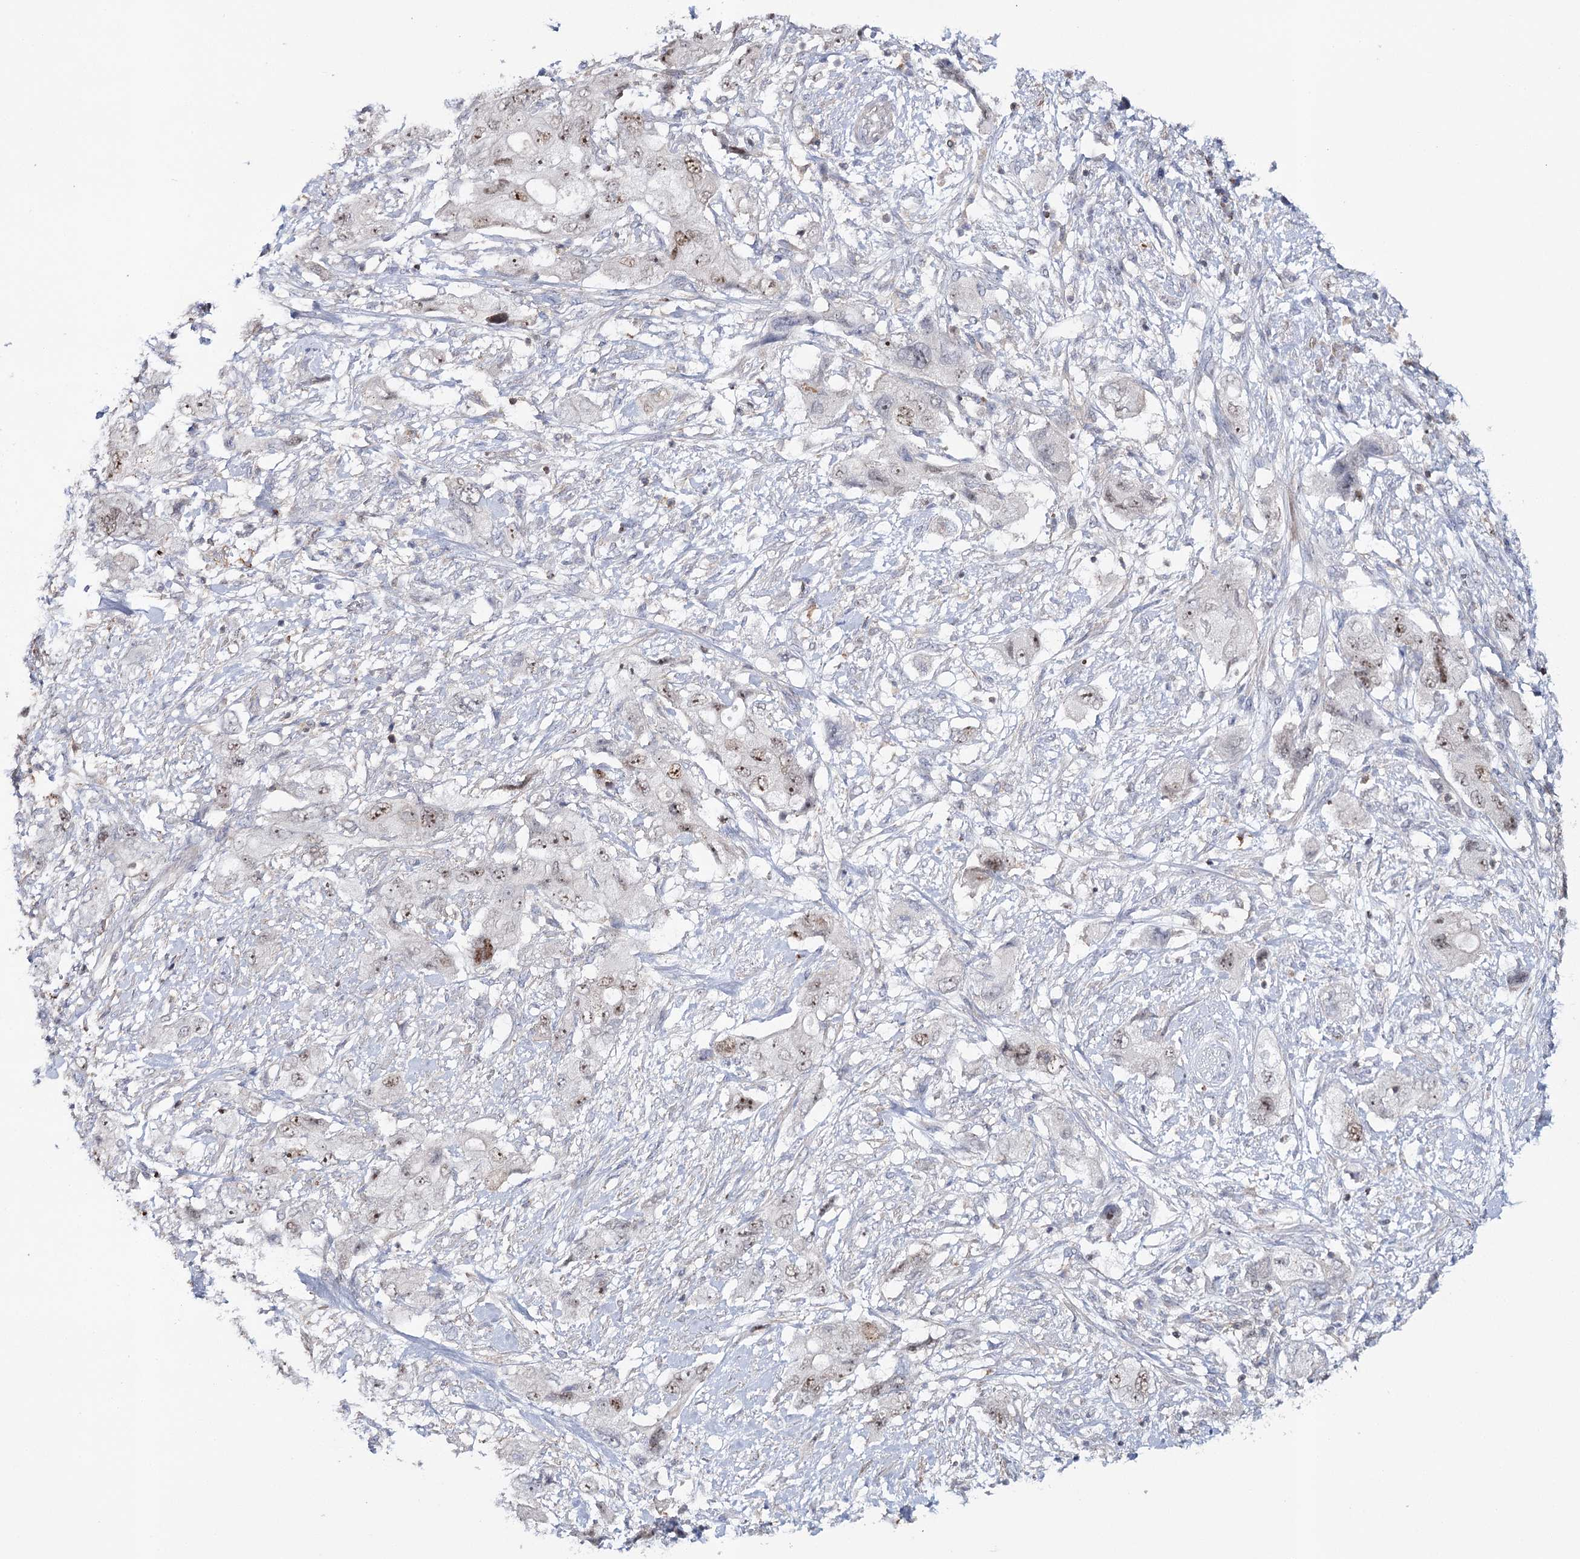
{"staining": {"intensity": "moderate", "quantity": ">75%", "location": "nuclear"}, "tissue": "pancreatic cancer", "cell_type": "Tumor cells", "image_type": "cancer", "snomed": [{"axis": "morphology", "description": "Adenocarcinoma, NOS"}, {"axis": "topography", "description": "Pancreas"}], "caption": "Brown immunohistochemical staining in pancreatic cancer exhibits moderate nuclear positivity in approximately >75% of tumor cells.", "gene": "ZC3H8", "patient": {"sex": "female", "age": 73}}